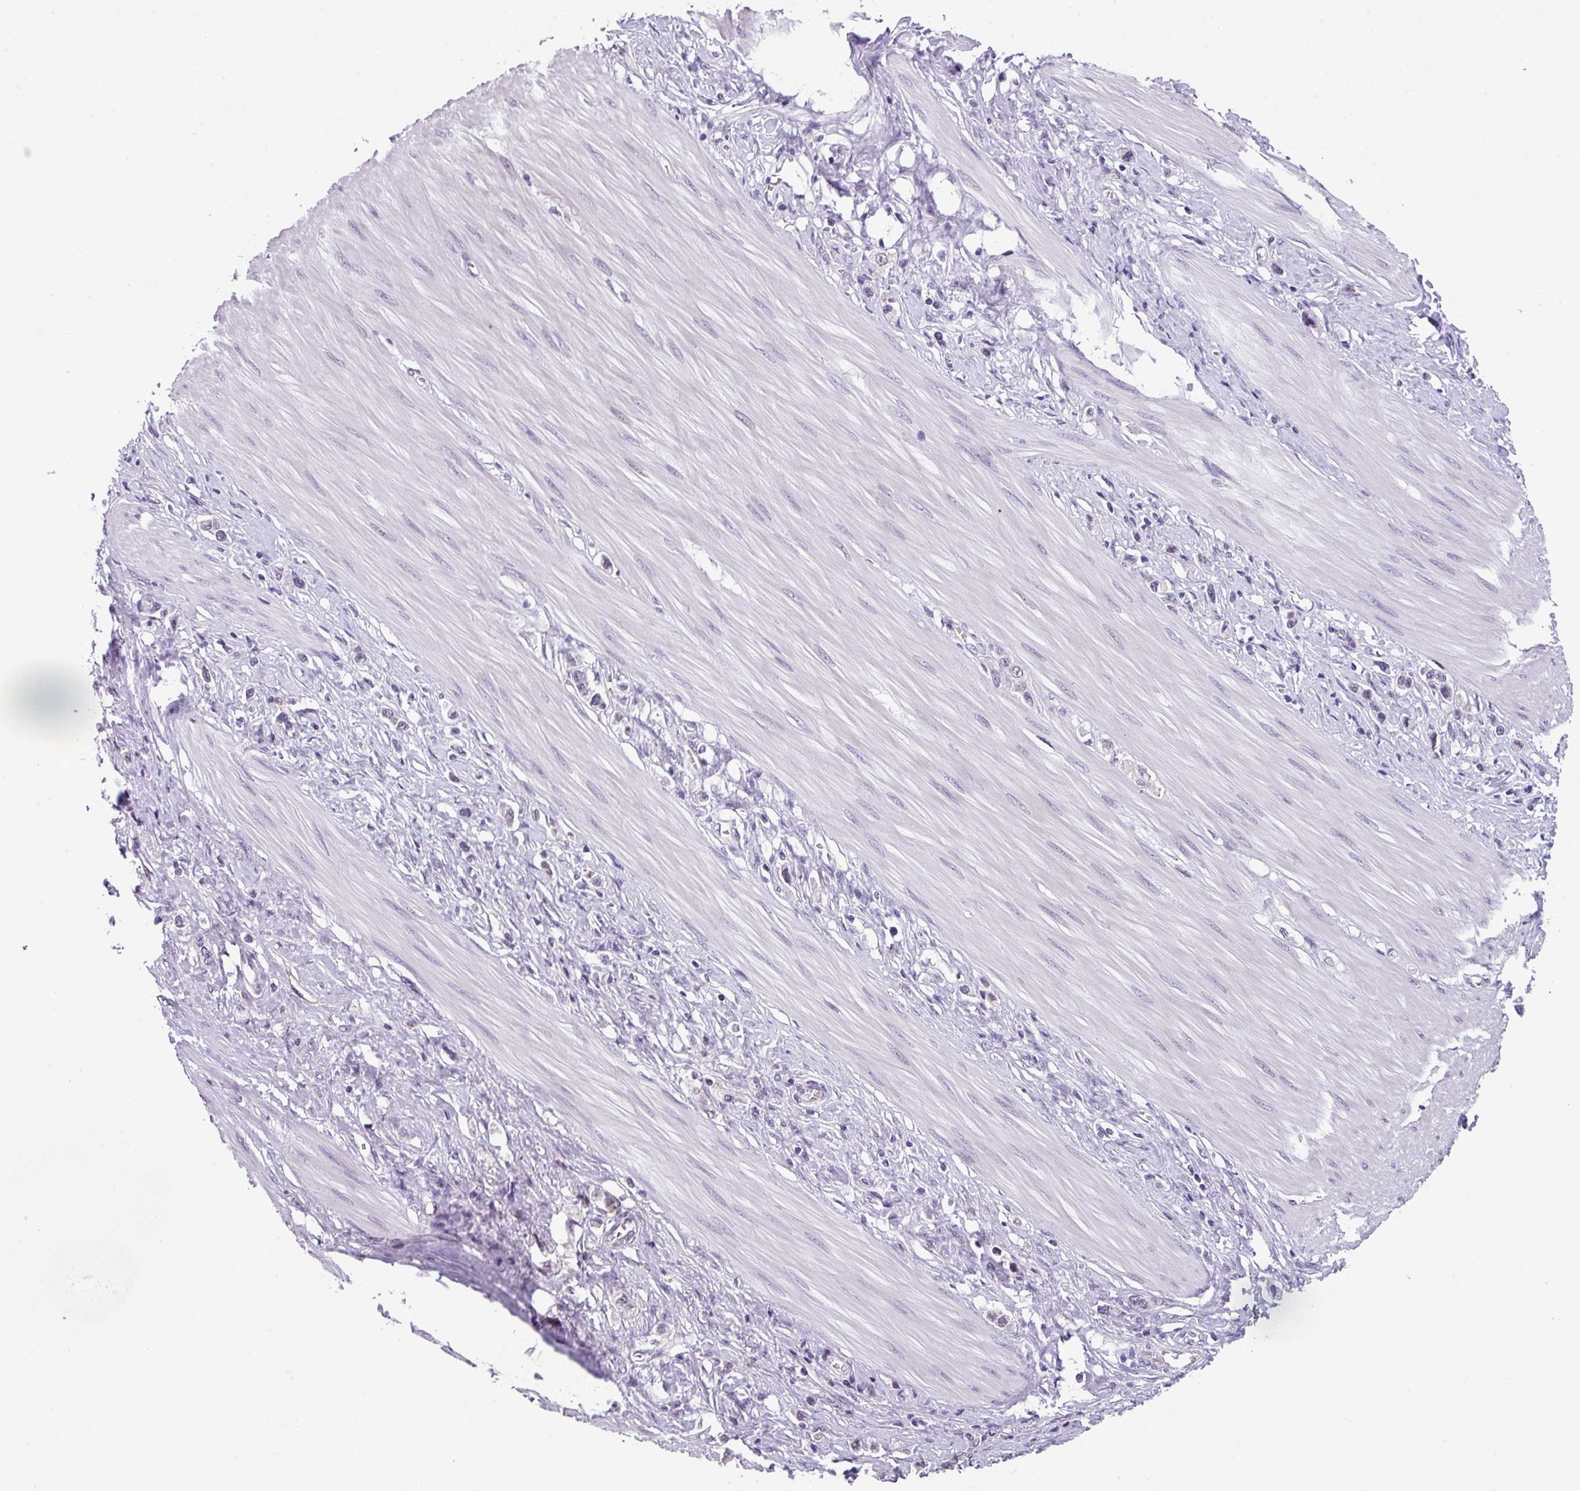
{"staining": {"intensity": "negative", "quantity": "none", "location": "none"}, "tissue": "stomach cancer", "cell_type": "Tumor cells", "image_type": "cancer", "snomed": [{"axis": "morphology", "description": "Adenocarcinoma, NOS"}, {"axis": "topography", "description": "Stomach"}], "caption": "A histopathology image of stomach adenocarcinoma stained for a protein demonstrates no brown staining in tumor cells.", "gene": "ZFP3", "patient": {"sex": "female", "age": 65}}